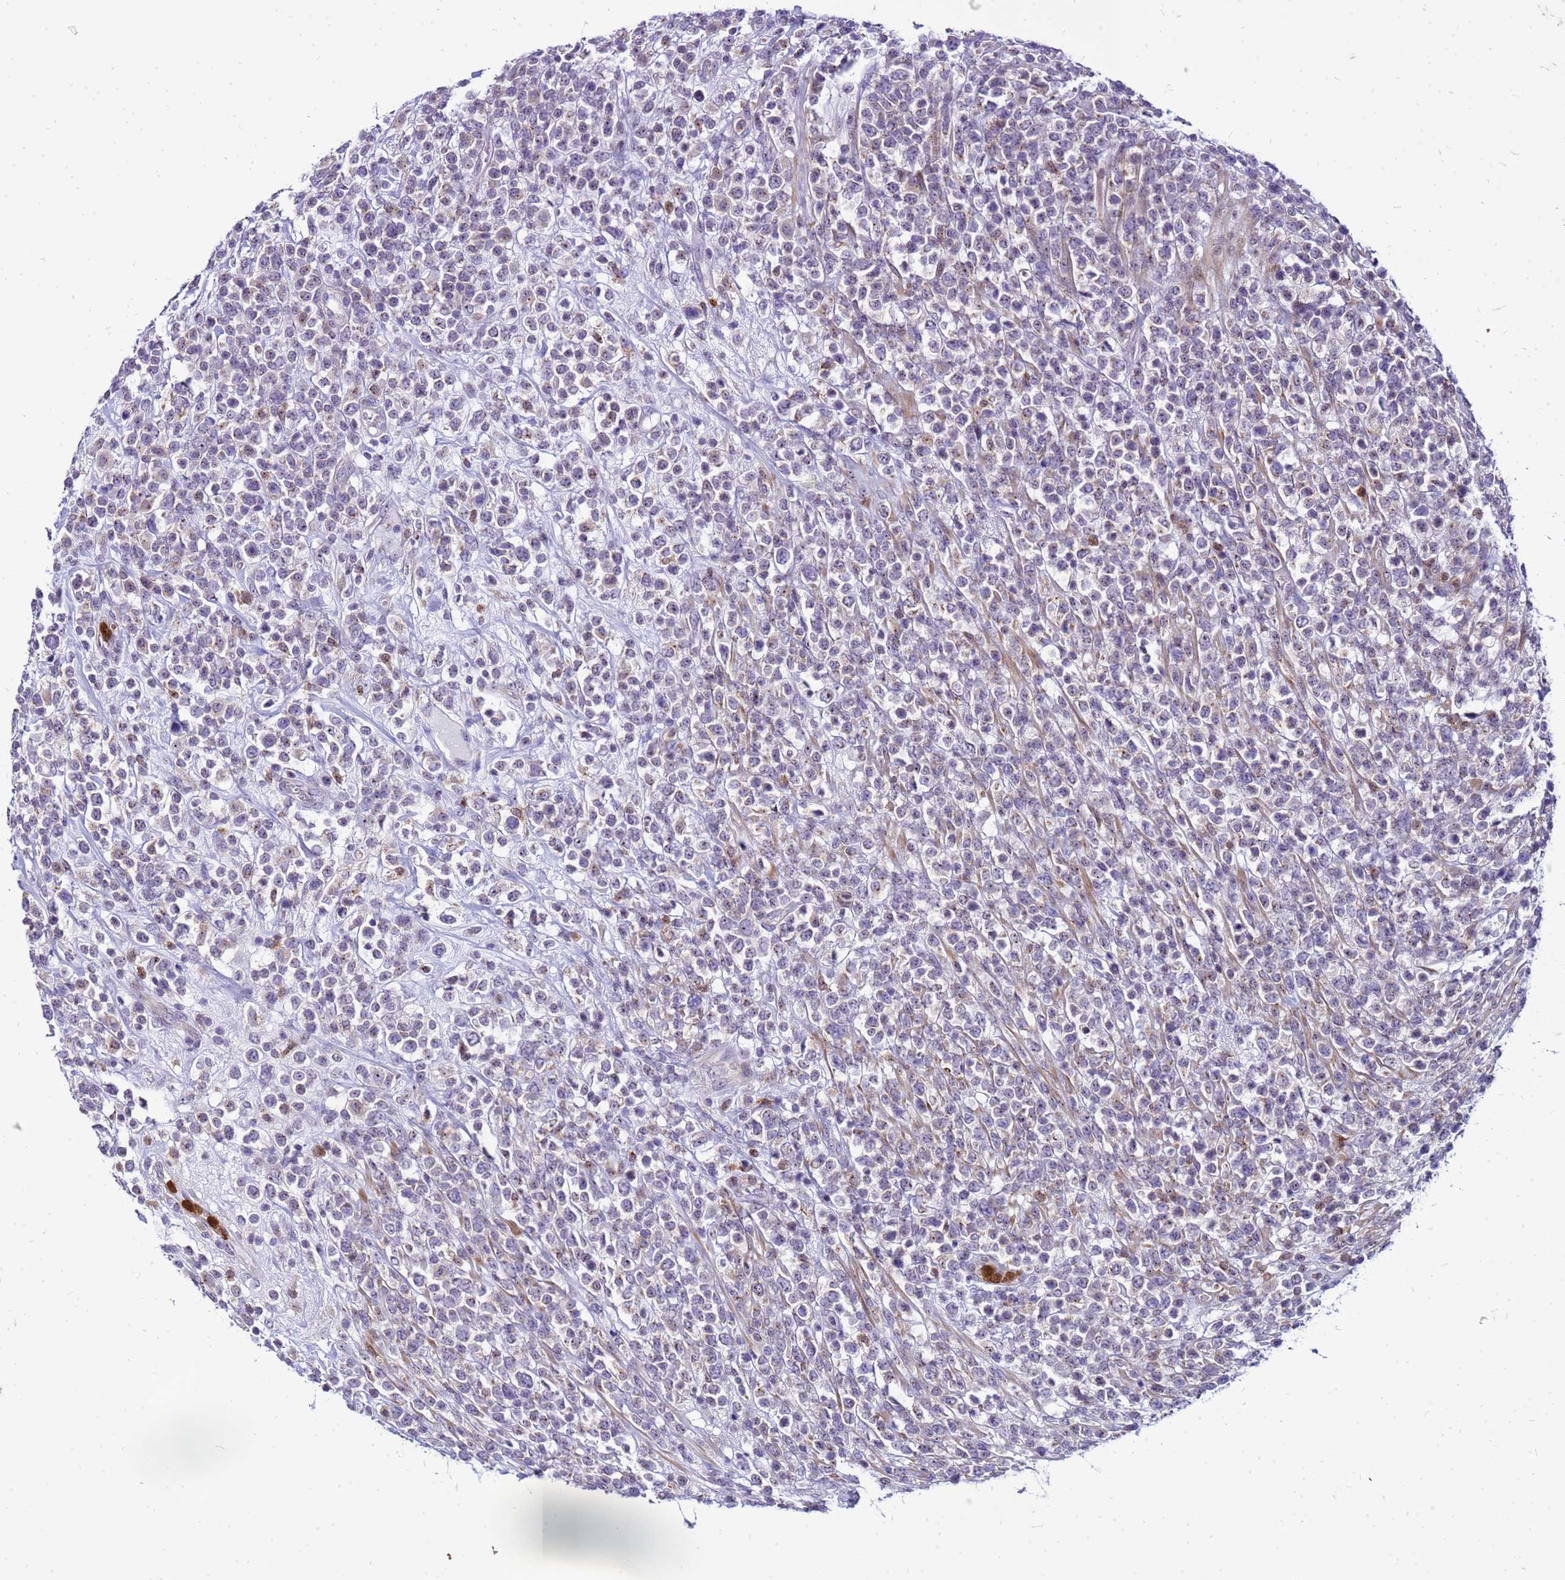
{"staining": {"intensity": "weak", "quantity": "25%-75%", "location": "cytoplasmic/membranous"}, "tissue": "lymphoma", "cell_type": "Tumor cells", "image_type": "cancer", "snomed": [{"axis": "morphology", "description": "Malignant lymphoma, non-Hodgkin's type, High grade"}, {"axis": "topography", "description": "Colon"}], "caption": "Human lymphoma stained with a brown dye exhibits weak cytoplasmic/membranous positive positivity in approximately 25%-75% of tumor cells.", "gene": "VPS4B", "patient": {"sex": "female", "age": 53}}